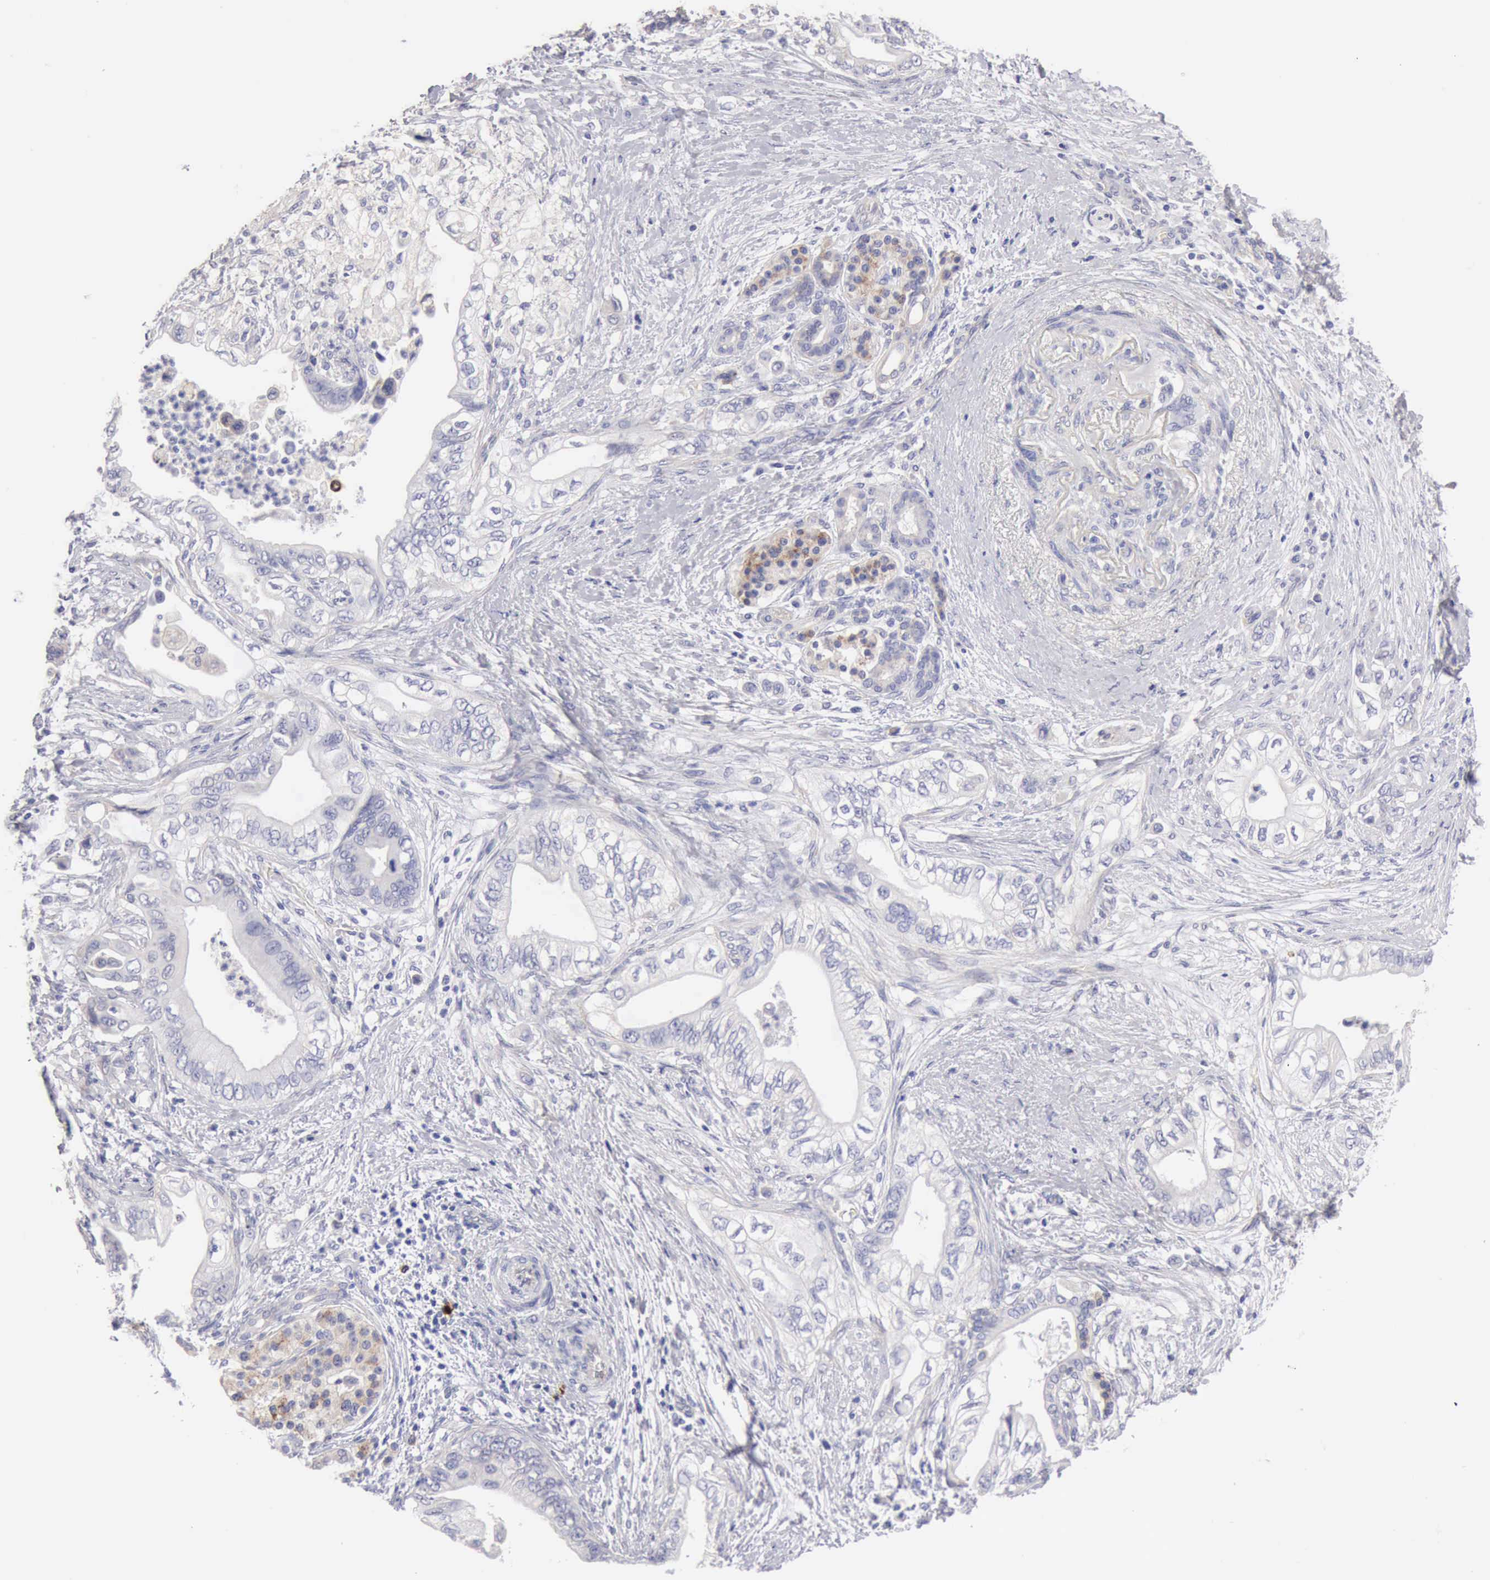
{"staining": {"intensity": "weak", "quantity": "<25%", "location": "cytoplasmic/membranous"}, "tissue": "pancreatic cancer", "cell_type": "Tumor cells", "image_type": "cancer", "snomed": [{"axis": "morphology", "description": "Adenocarcinoma, NOS"}, {"axis": "topography", "description": "Pancreas"}], "caption": "Tumor cells show no significant protein positivity in pancreatic adenocarcinoma.", "gene": "APP", "patient": {"sex": "female", "age": 66}}